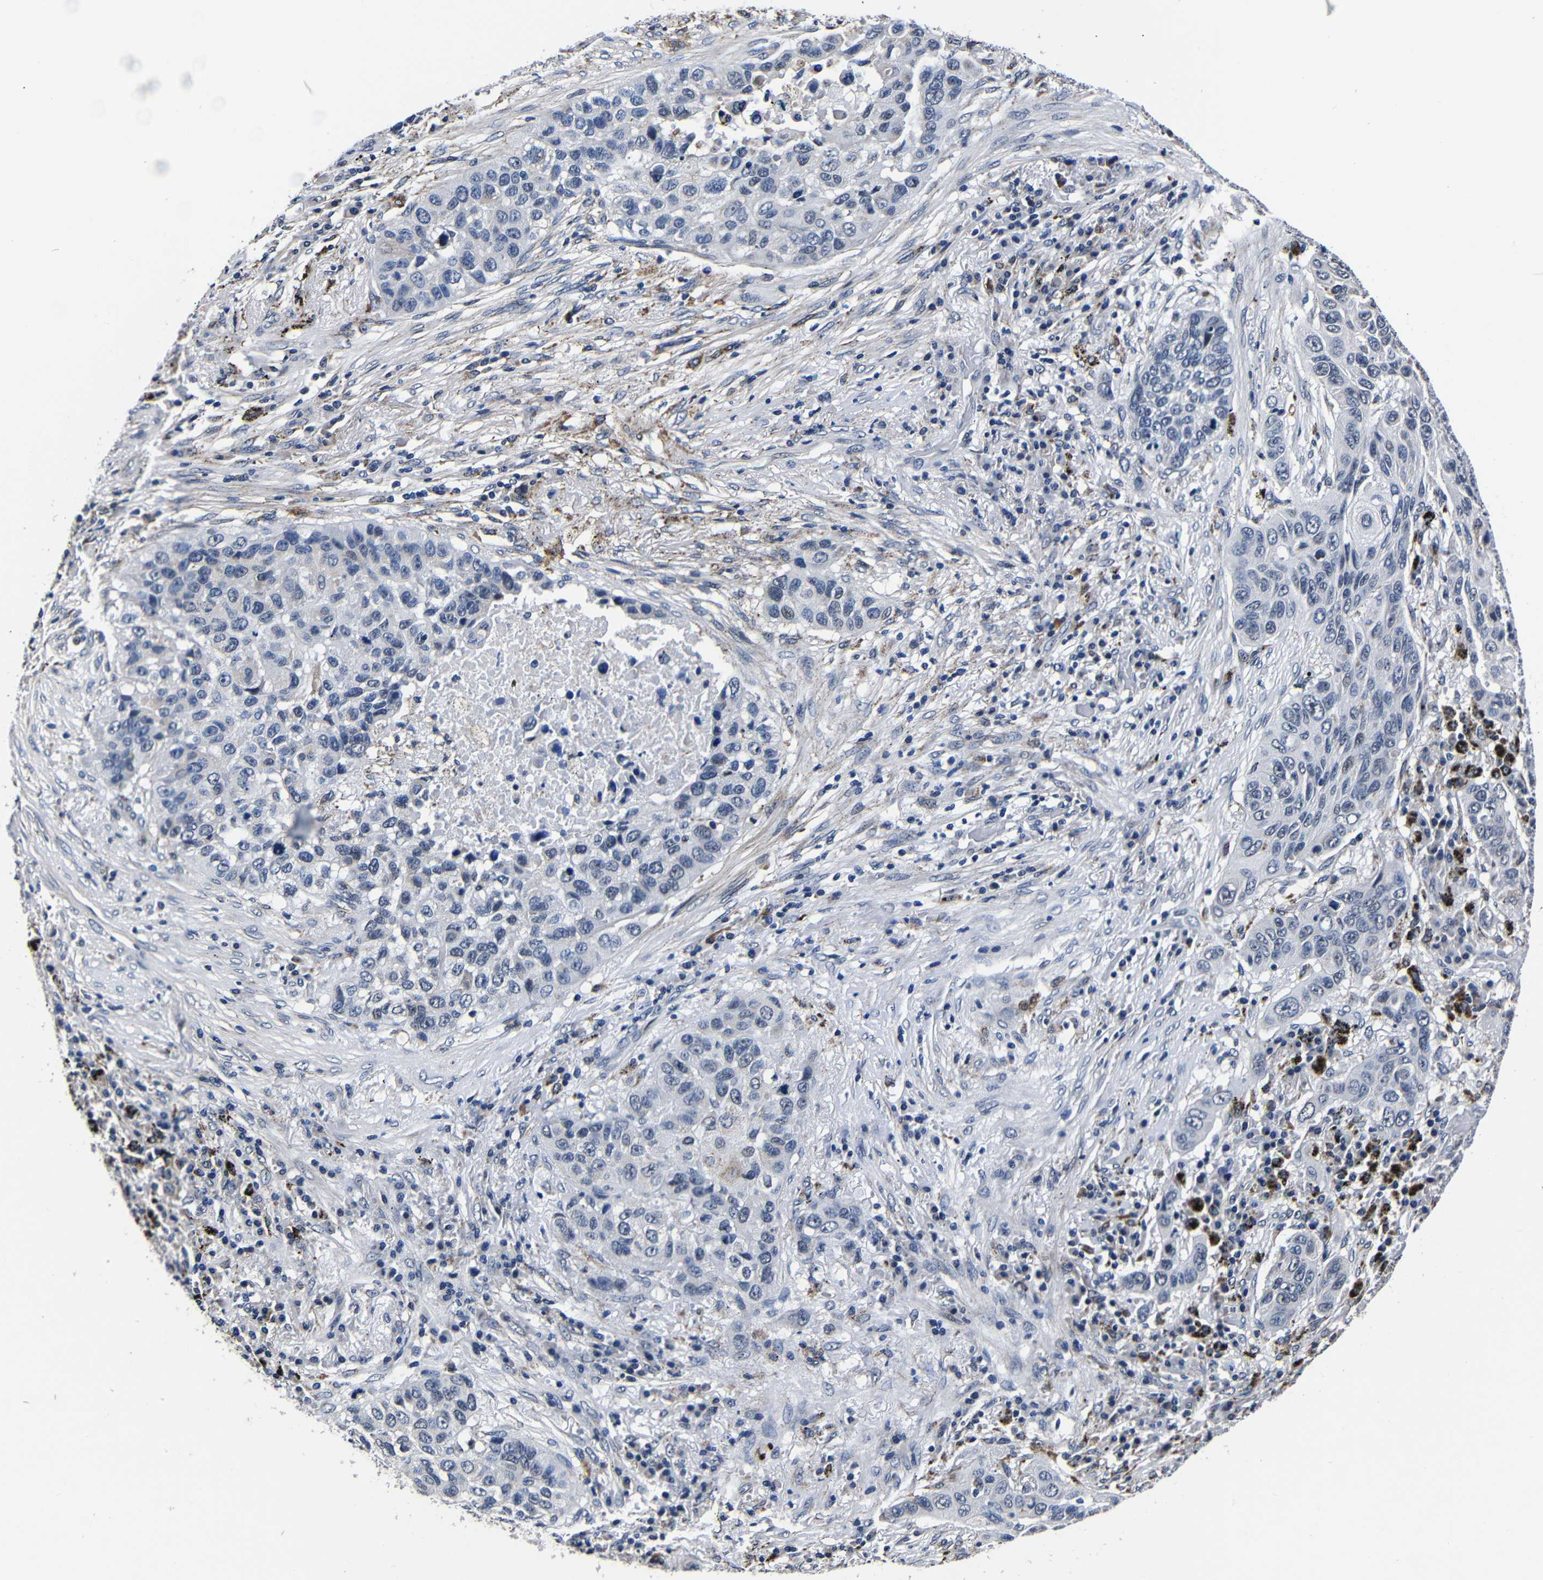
{"staining": {"intensity": "negative", "quantity": "none", "location": "none"}, "tissue": "lung cancer", "cell_type": "Tumor cells", "image_type": "cancer", "snomed": [{"axis": "morphology", "description": "Squamous cell carcinoma, NOS"}, {"axis": "topography", "description": "Lung"}], "caption": "Immunohistochemistry of lung cancer demonstrates no positivity in tumor cells. (Brightfield microscopy of DAB (3,3'-diaminobenzidine) IHC at high magnification).", "gene": "DEPP1", "patient": {"sex": "male", "age": 57}}